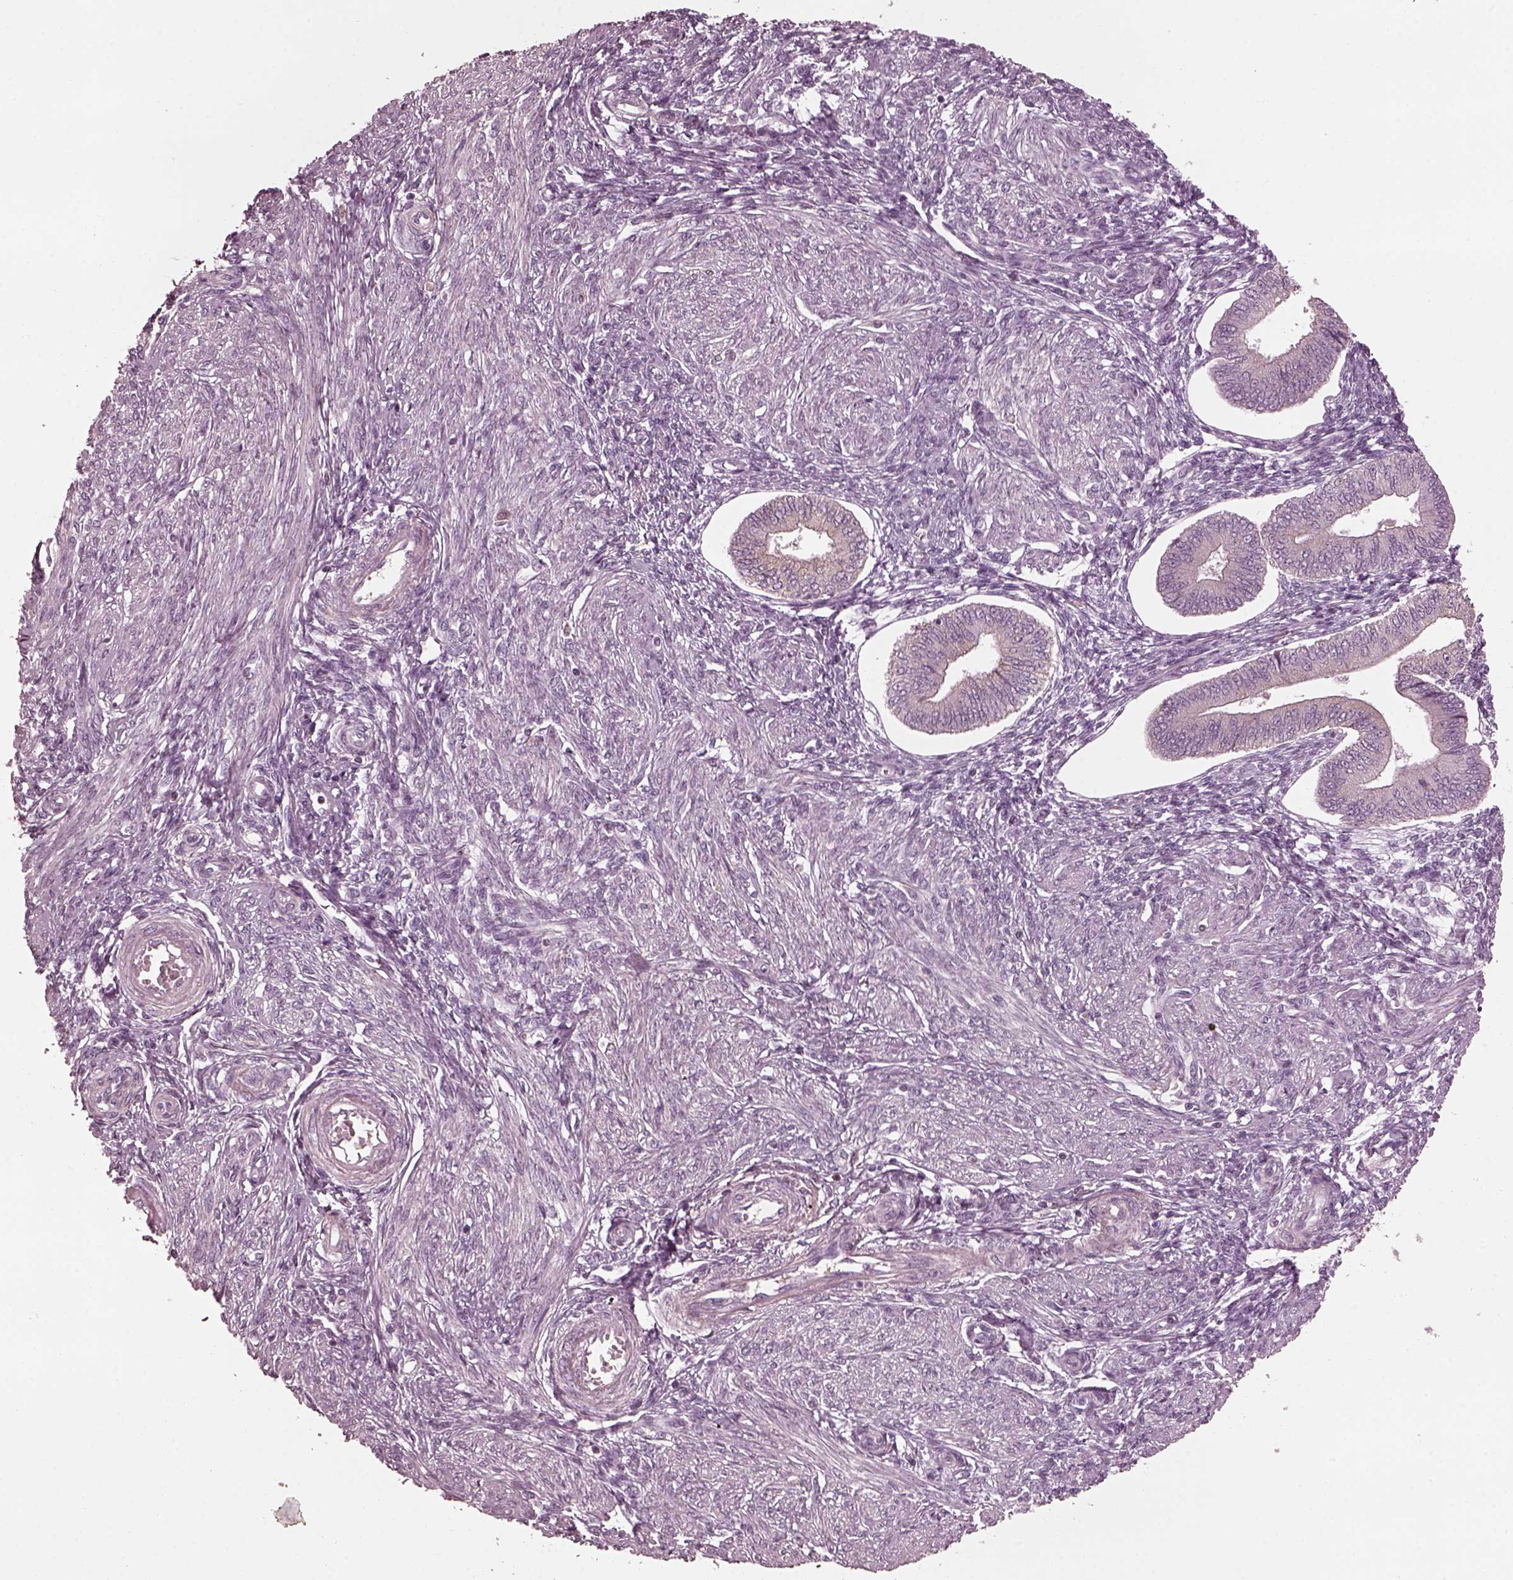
{"staining": {"intensity": "negative", "quantity": "none", "location": "none"}, "tissue": "endometrium", "cell_type": "Cells in endometrial stroma", "image_type": "normal", "snomed": [{"axis": "morphology", "description": "Normal tissue, NOS"}, {"axis": "topography", "description": "Endometrium"}], "caption": "IHC of normal human endometrium reveals no positivity in cells in endometrial stroma.", "gene": "PSTPIP2", "patient": {"sex": "female", "age": 42}}